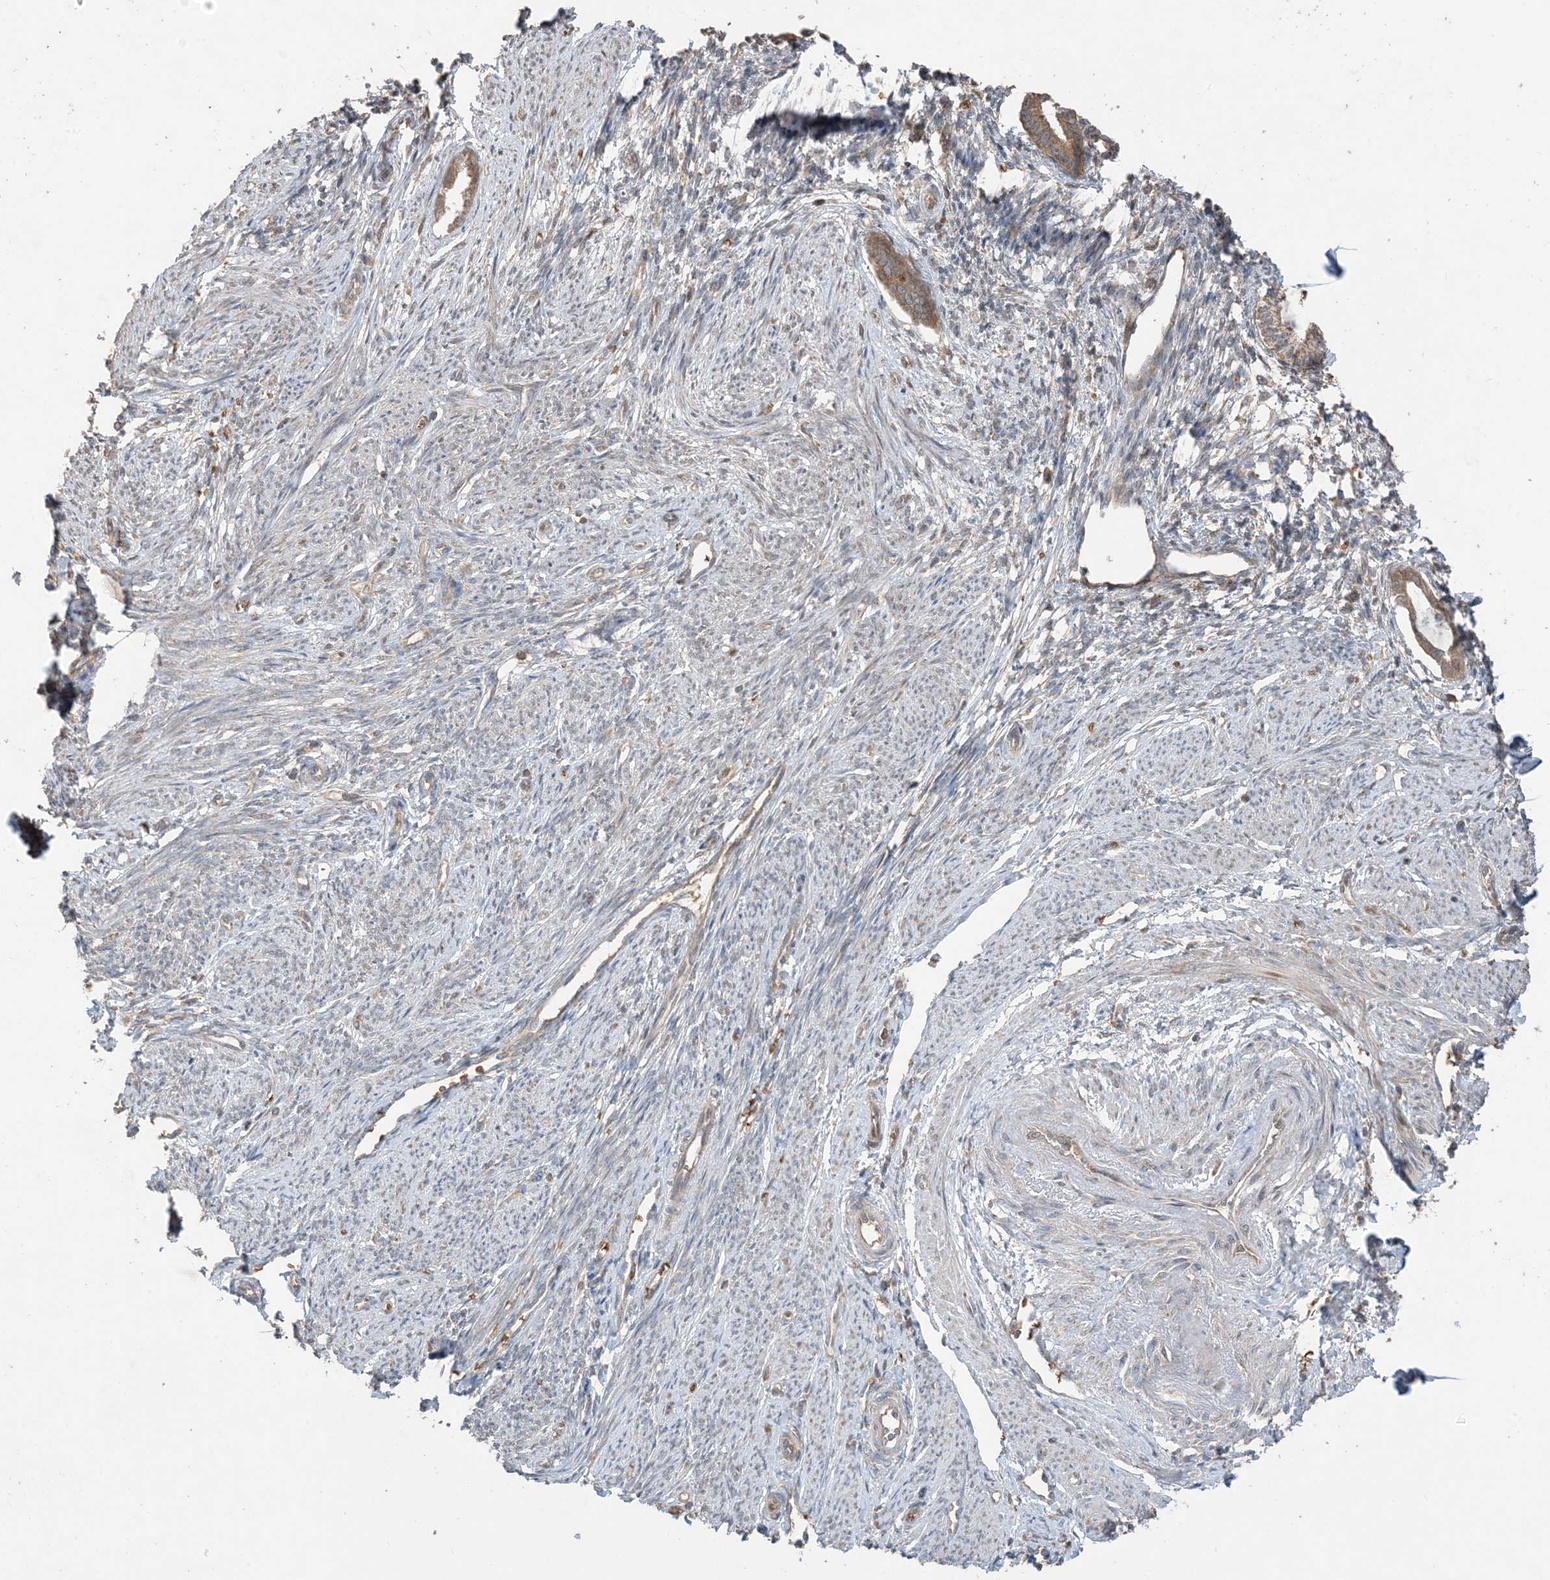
{"staining": {"intensity": "negative", "quantity": "none", "location": "none"}, "tissue": "endometrium", "cell_type": "Cells in endometrial stroma", "image_type": "normal", "snomed": [{"axis": "morphology", "description": "Normal tissue, NOS"}, {"axis": "topography", "description": "Endometrium"}], "caption": "Immunohistochemical staining of unremarkable human endometrium shows no significant expression in cells in endometrial stroma. The staining is performed using DAB (3,3'-diaminobenzidine) brown chromogen with nuclei counter-stained in using hematoxylin.", "gene": "PUSL1", "patient": {"sex": "female", "age": 56}}